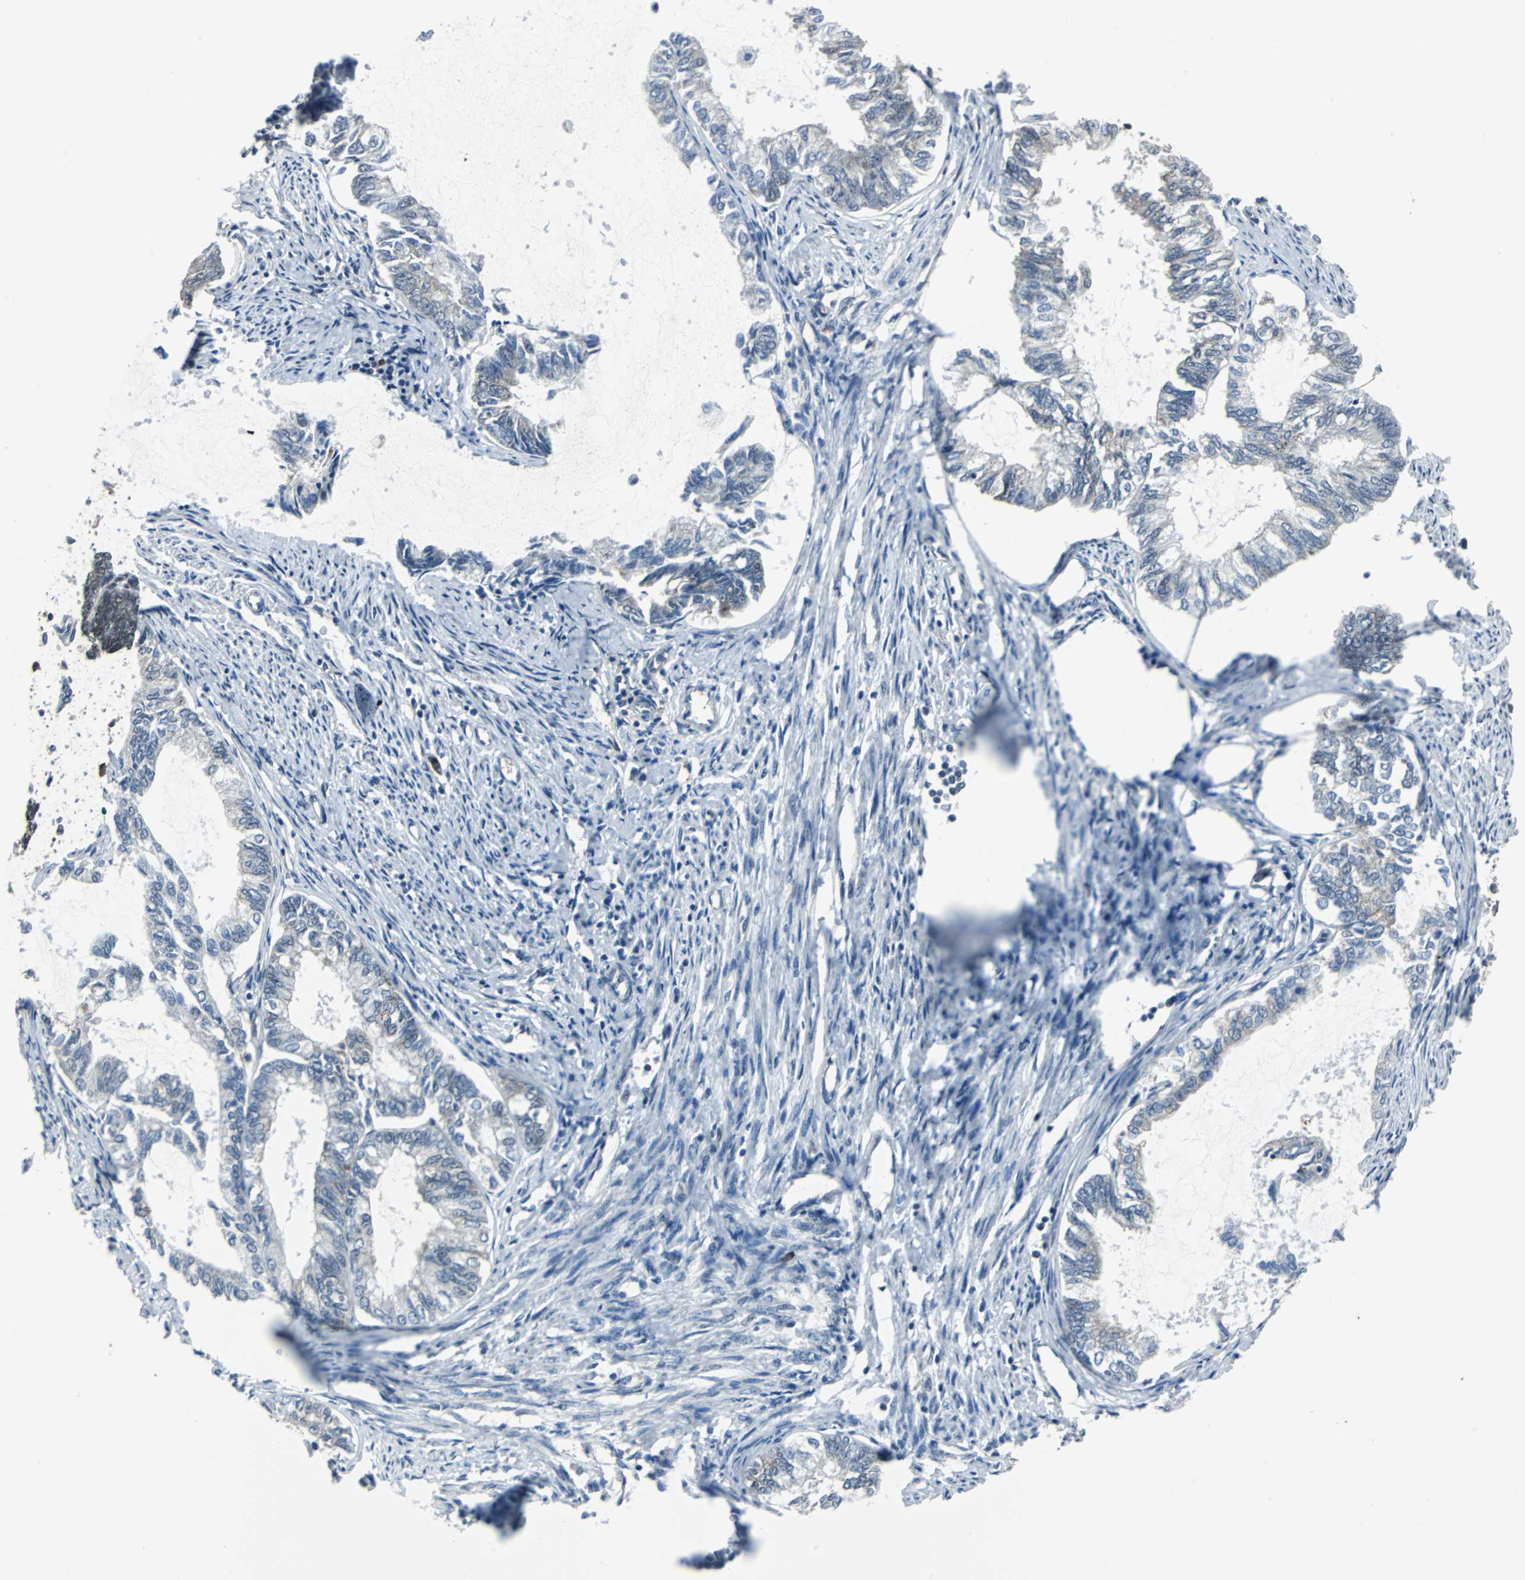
{"staining": {"intensity": "negative", "quantity": "none", "location": "none"}, "tissue": "endometrial cancer", "cell_type": "Tumor cells", "image_type": "cancer", "snomed": [{"axis": "morphology", "description": "Adenocarcinoma, NOS"}, {"axis": "topography", "description": "Endometrium"}], "caption": "Immunohistochemical staining of endometrial cancer shows no significant expression in tumor cells.", "gene": "MKX", "patient": {"sex": "female", "age": 86}}